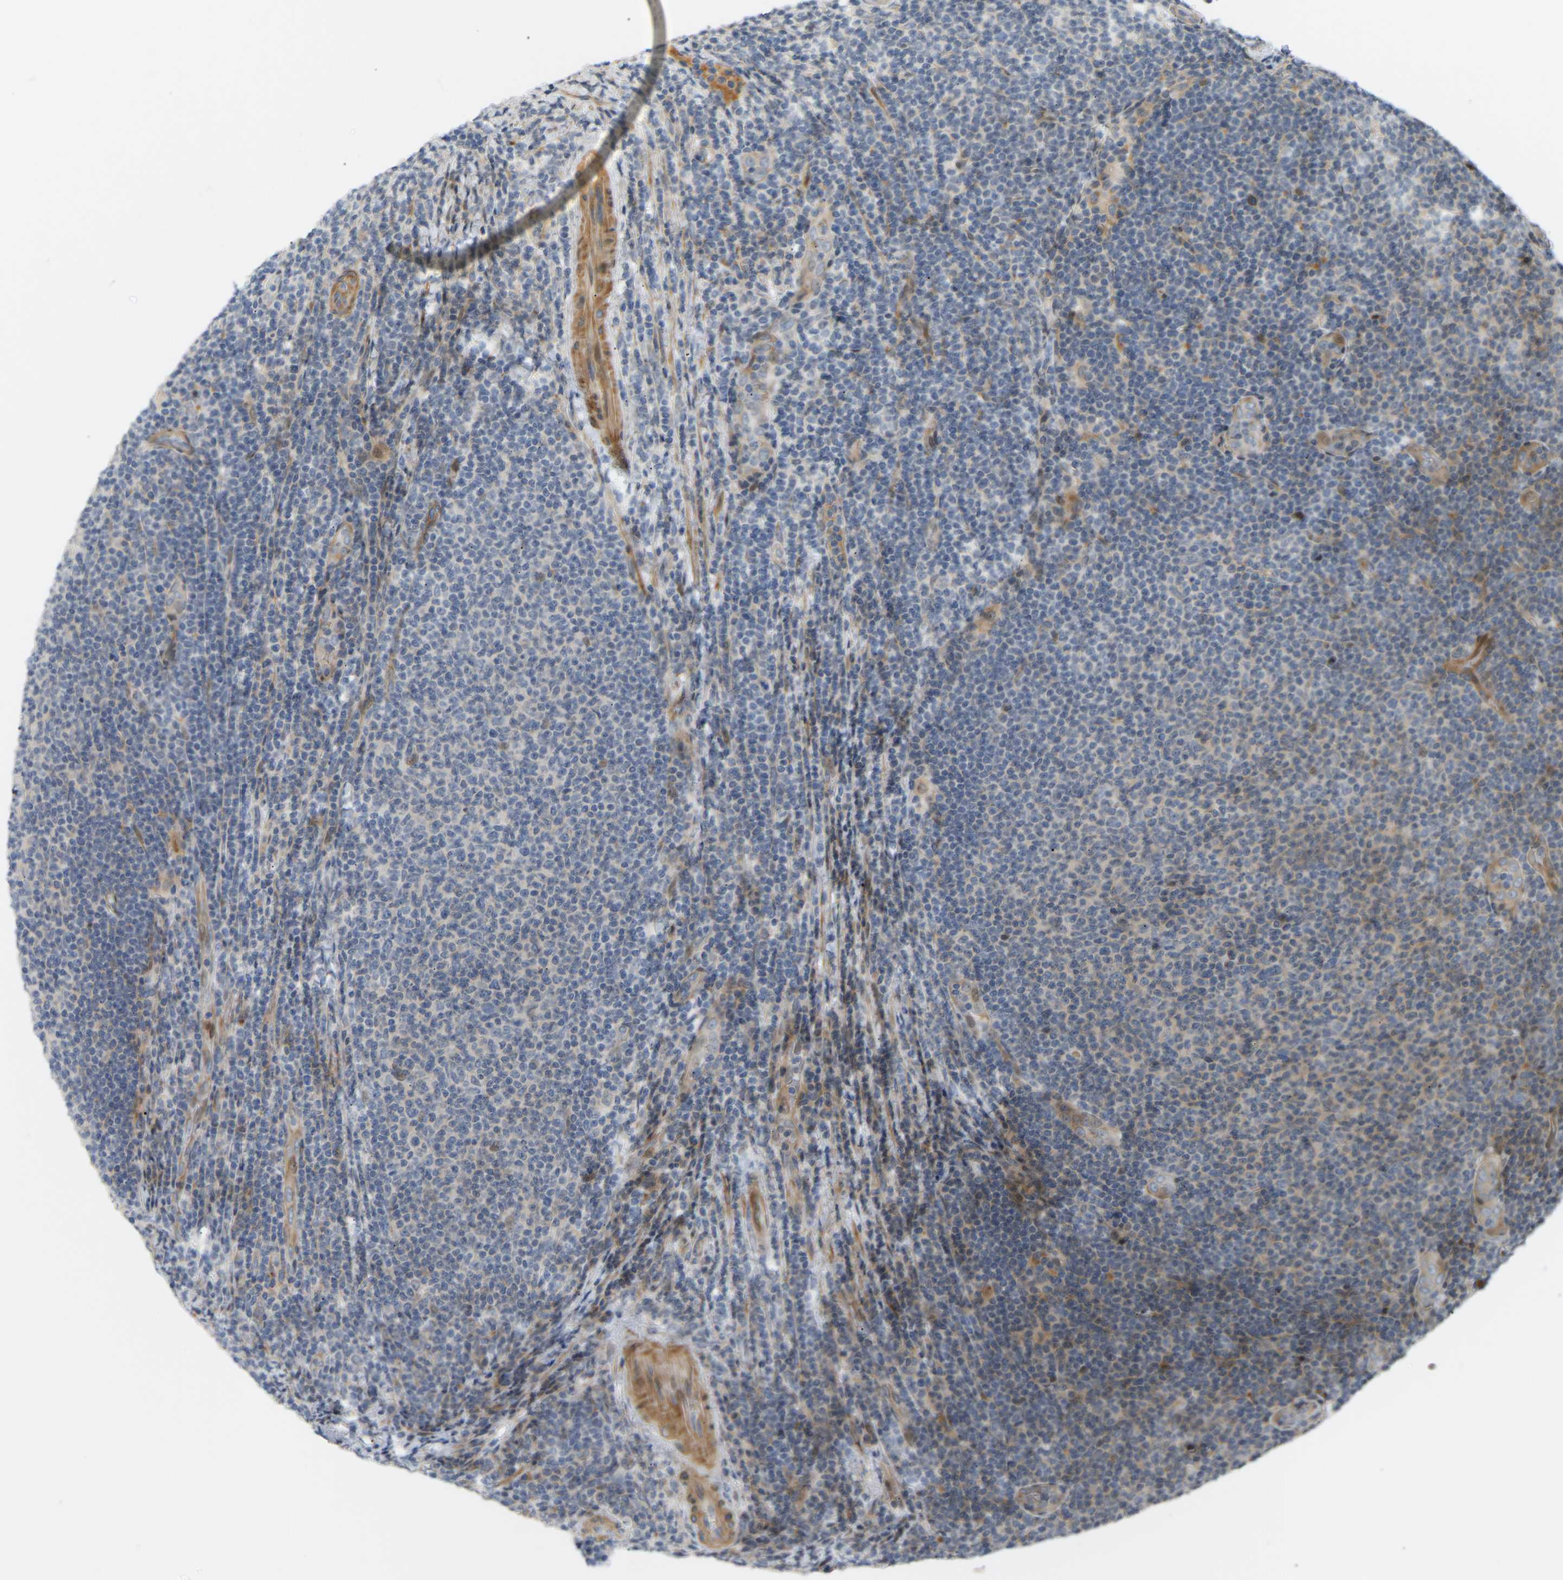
{"staining": {"intensity": "weak", "quantity": "<25%", "location": "cytoplasmic/membranous"}, "tissue": "lymphoma", "cell_type": "Tumor cells", "image_type": "cancer", "snomed": [{"axis": "morphology", "description": "Malignant lymphoma, non-Hodgkin's type, Low grade"}, {"axis": "topography", "description": "Lymph node"}], "caption": "This is an IHC histopathology image of lymphoma. There is no expression in tumor cells.", "gene": "POGLUT2", "patient": {"sex": "male", "age": 66}}